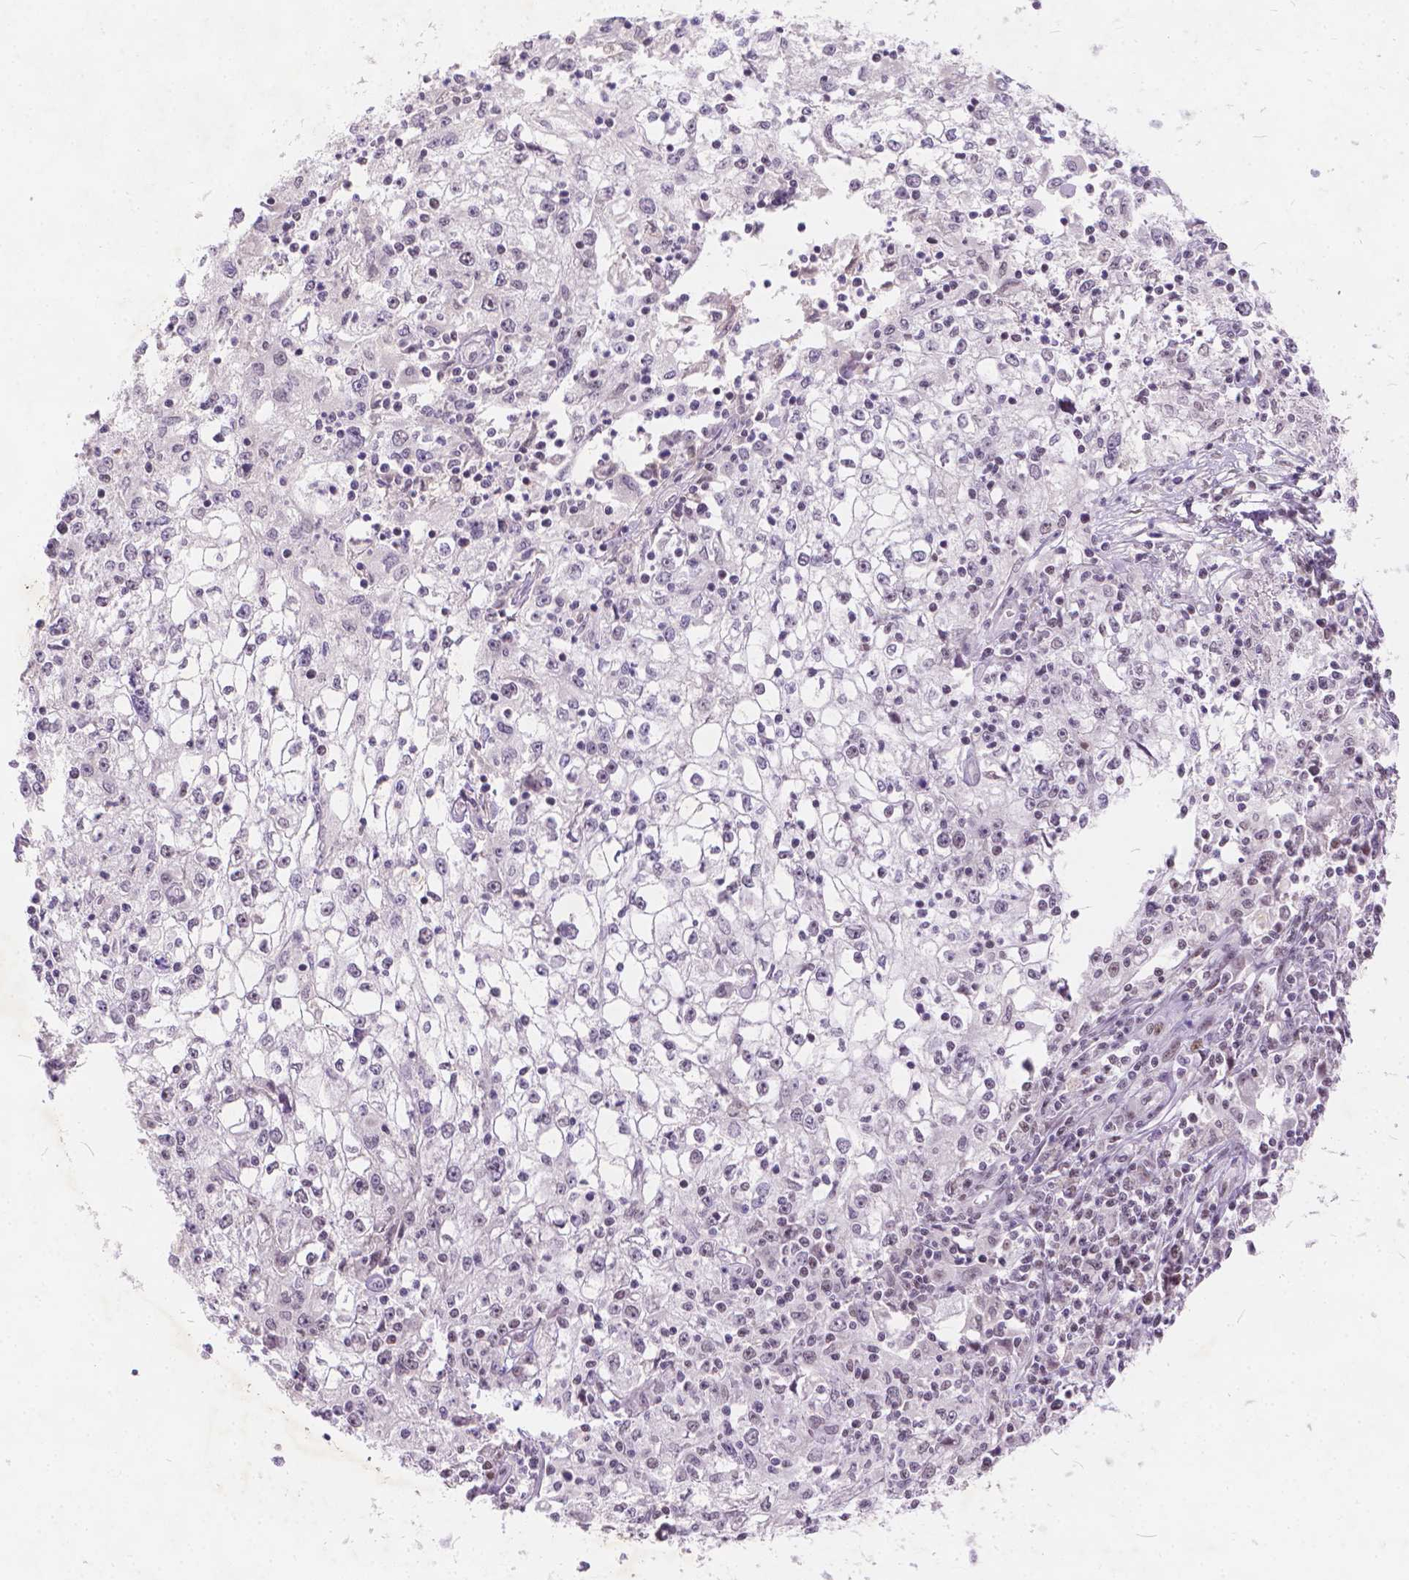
{"staining": {"intensity": "moderate", "quantity": "25%-75%", "location": "nuclear"}, "tissue": "cervical cancer", "cell_type": "Tumor cells", "image_type": "cancer", "snomed": [{"axis": "morphology", "description": "Squamous cell carcinoma, NOS"}, {"axis": "topography", "description": "Cervix"}], "caption": "Moderate nuclear staining is identified in approximately 25%-75% of tumor cells in cervical cancer (squamous cell carcinoma).", "gene": "FAM53A", "patient": {"sex": "female", "age": 85}}